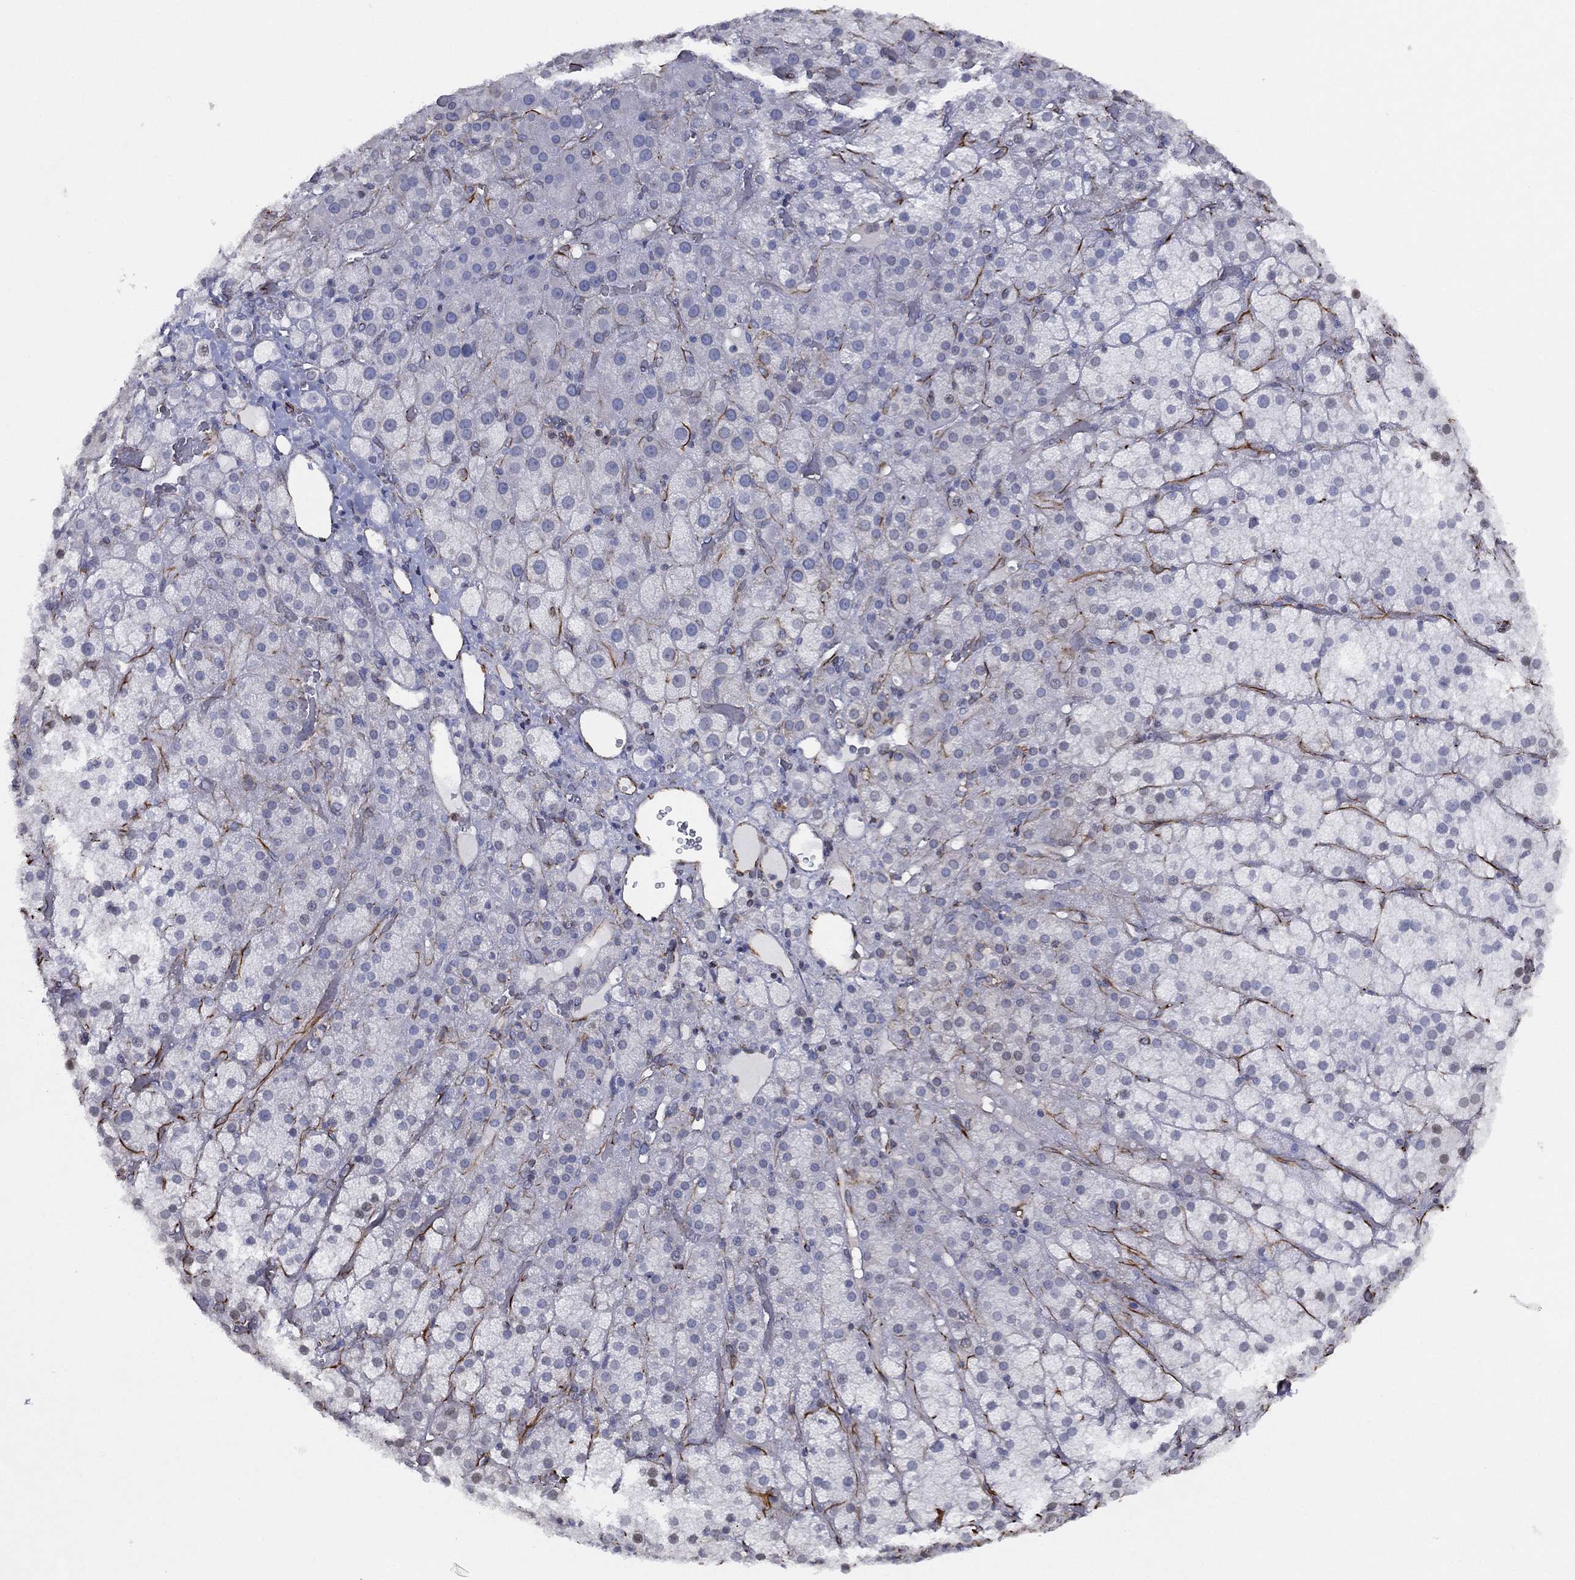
{"staining": {"intensity": "negative", "quantity": "none", "location": "none"}, "tissue": "adrenal gland", "cell_type": "Glandular cells", "image_type": "normal", "snomed": [{"axis": "morphology", "description": "Normal tissue, NOS"}, {"axis": "topography", "description": "Adrenal gland"}], "caption": "Immunohistochemical staining of normal adrenal gland reveals no significant staining in glandular cells.", "gene": "MAS1", "patient": {"sex": "male", "age": 57}}